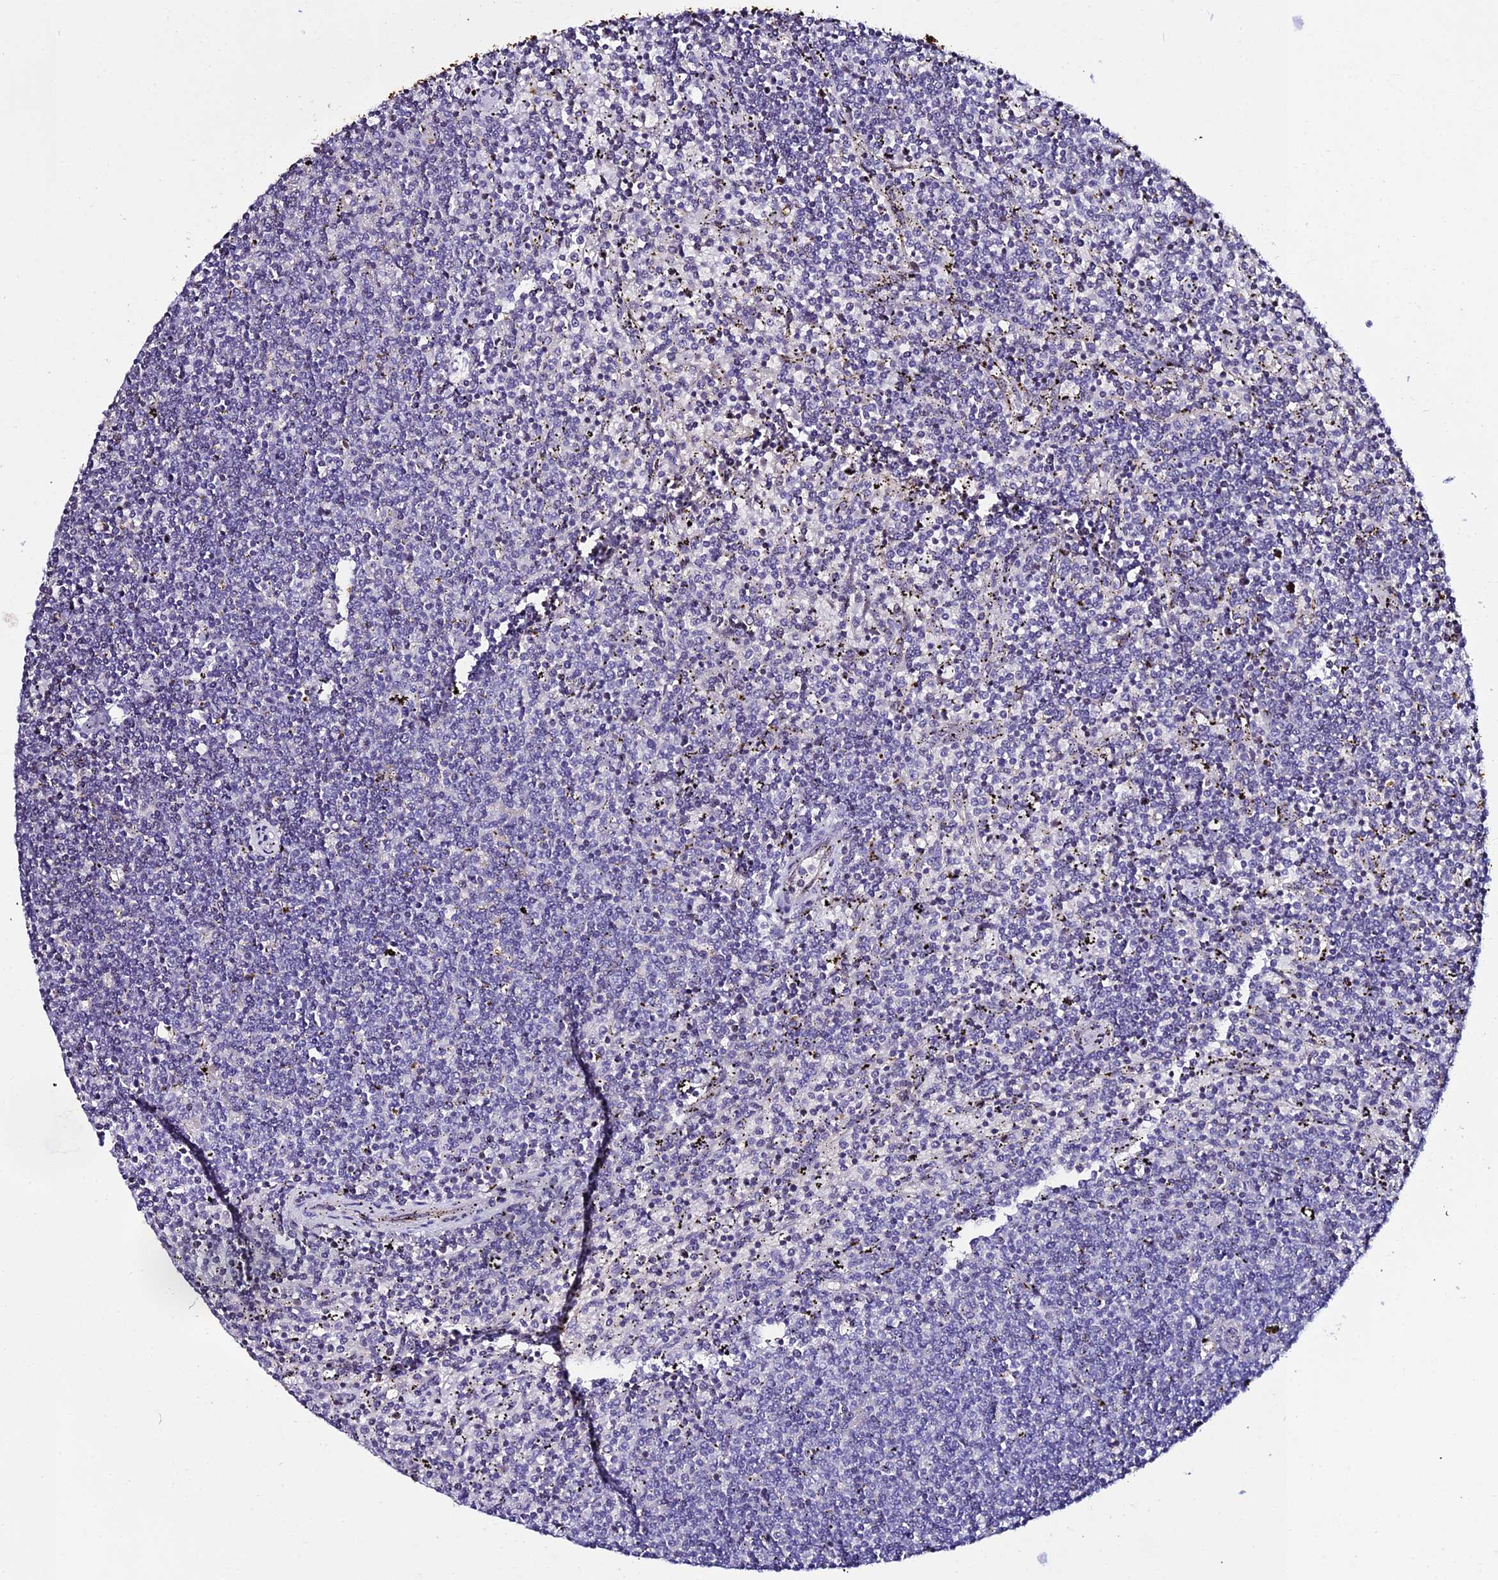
{"staining": {"intensity": "negative", "quantity": "none", "location": "none"}, "tissue": "lymphoma", "cell_type": "Tumor cells", "image_type": "cancer", "snomed": [{"axis": "morphology", "description": "Malignant lymphoma, non-Hodgkin's type, Low grade"}, {"axis": "topography", "description": "Spleen"}], "caption": "IHC micrograph of lymphoma stained for a protein (brown), which reveals no staining in tumor cells. The staining is performed using DAB brown chromogen with nuclei counter-stained in using hematoxylin.", "gene": "DEFB132", "patient": {"sex": "female", "age": 50}}